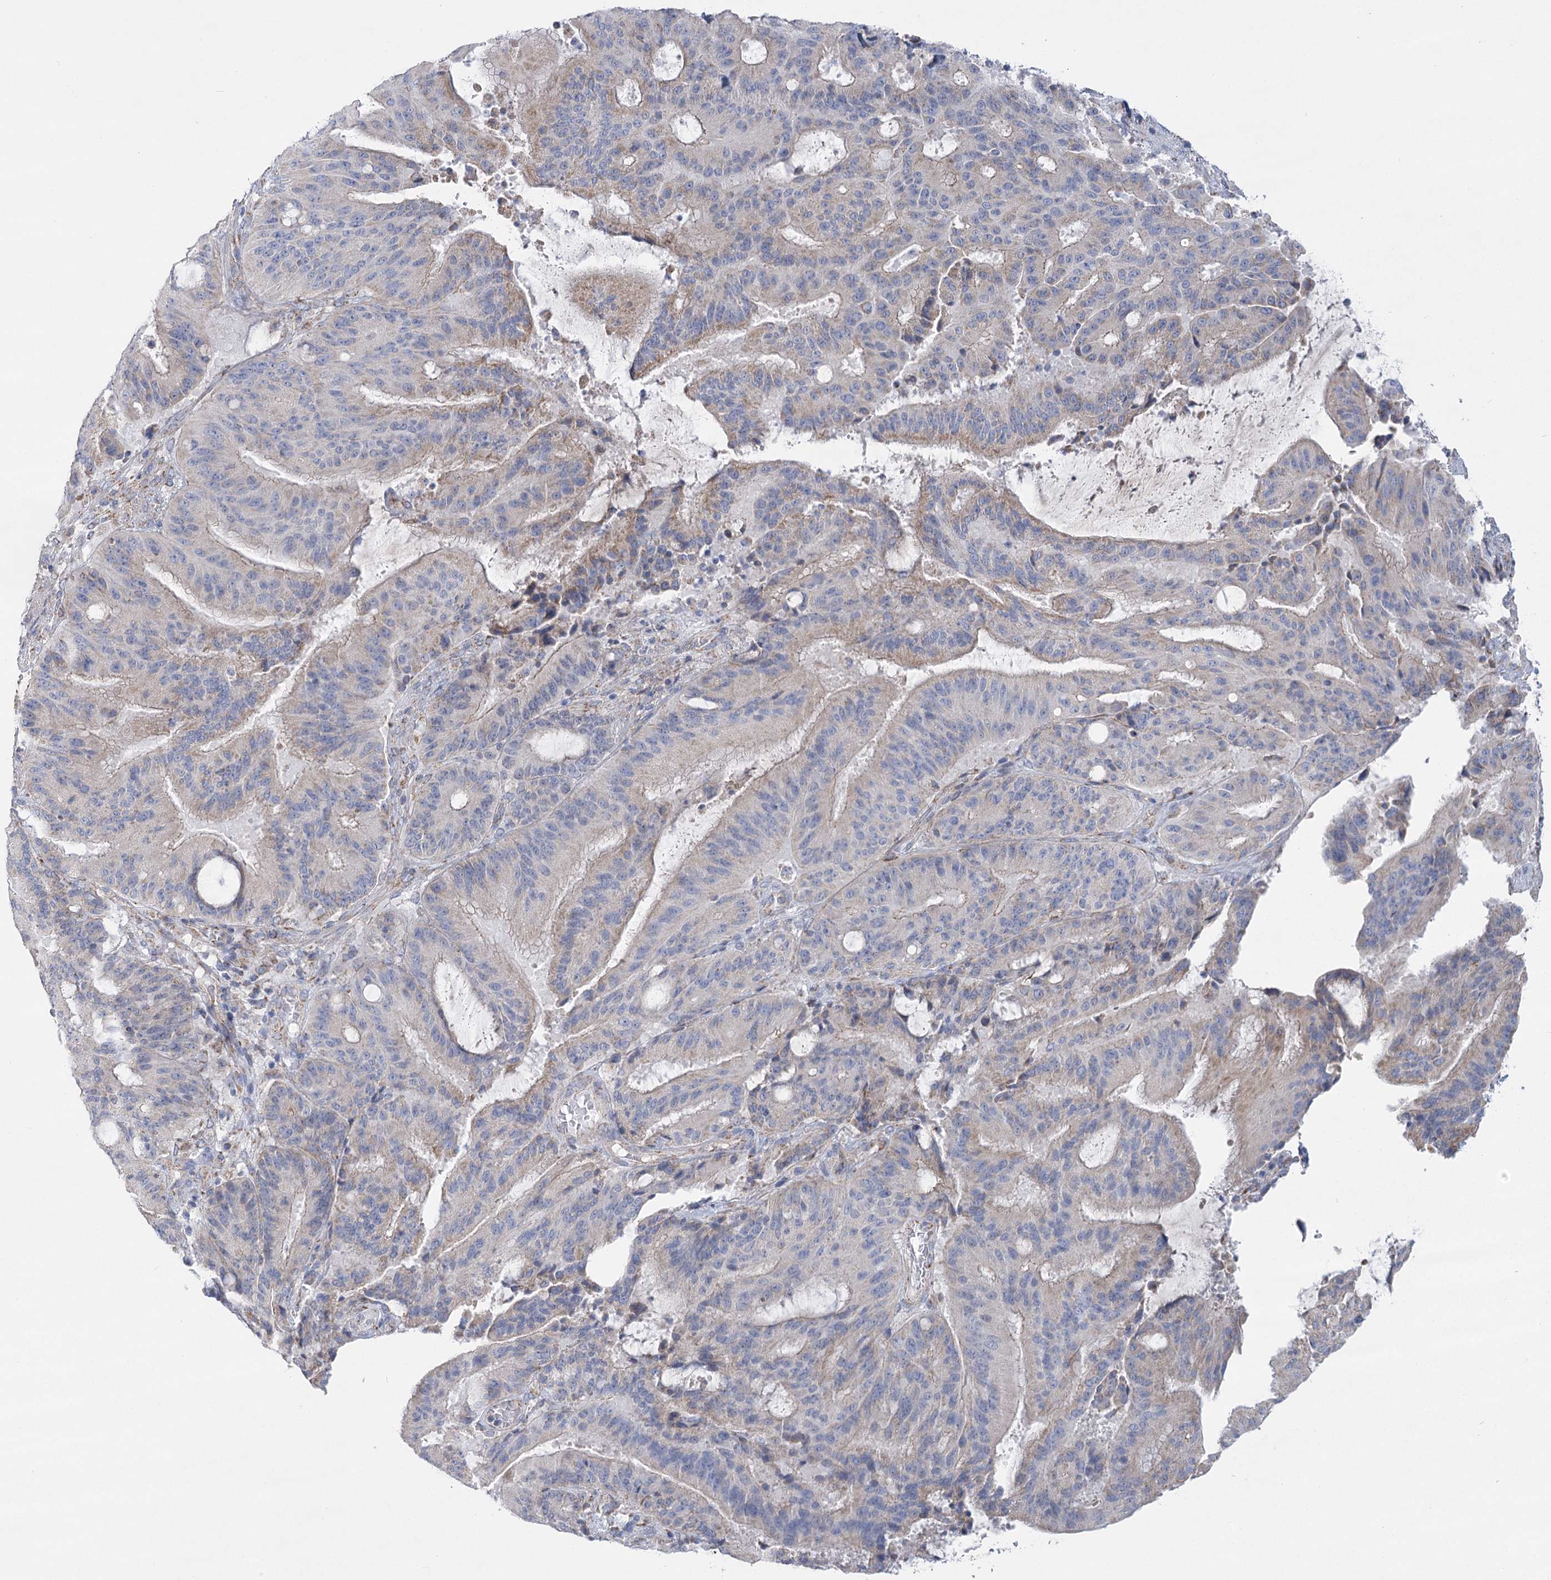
{"staining": {"intensity": "weak", "quantity": "<25%", "location": "cytoplasmic/membranous"}, "tissue": "liver cancer", "cell_type": "Tumor cells", "image_type": "cancer", "snomed": [{"axis": "morphology", "description": "Normal tissue, NOS"}, {"axis": "morphology", "description": "Cholangiocarcinoma"}, {"axis": "topography", "description": "Liver"}, {"axis": "topography", "description": "Peripheral nerve tissue"}], "caption": "The histopathology image demonstrates no staining of tumor cells in cholangiocarcinoma (liver).", "gene": "SNX7", "patient": {"sex": "female", "age": 73}}